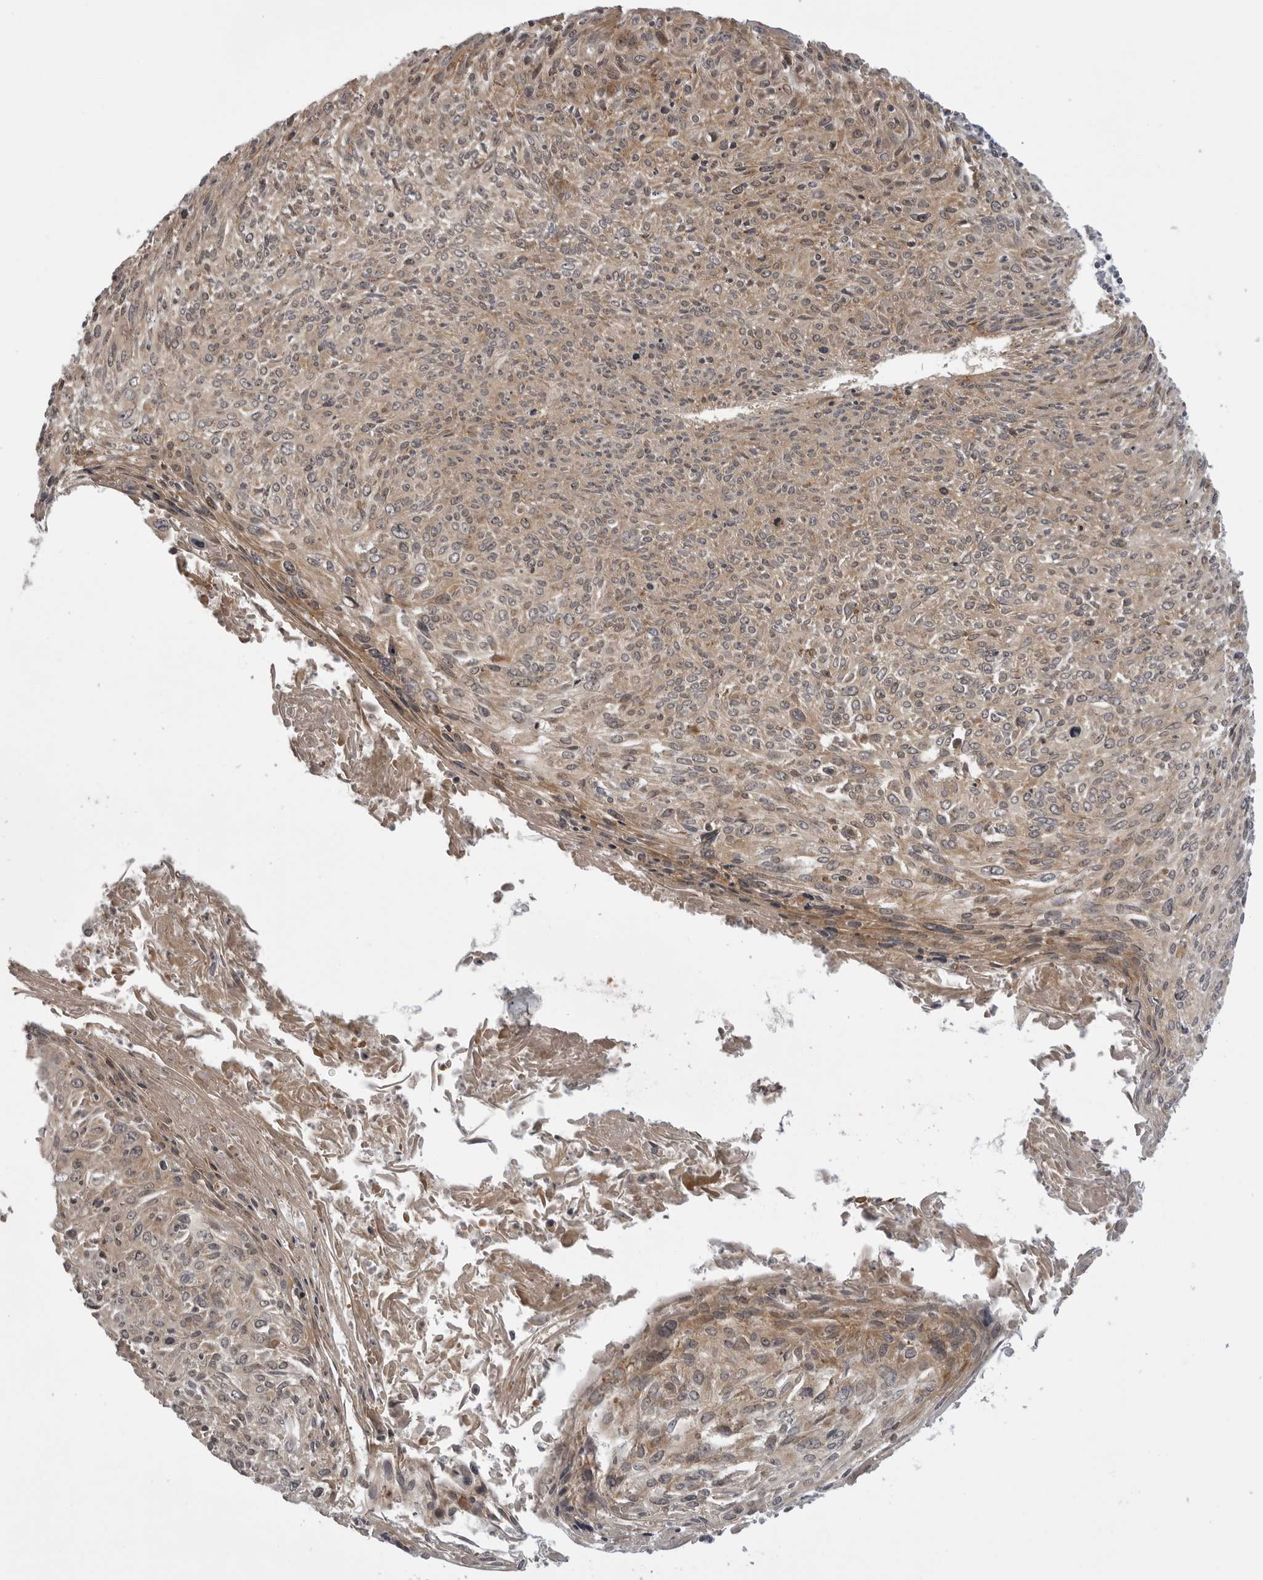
{"staining": {"intensity": "weak", "quantity": ">75%", "location": "cytoplasmic/membranous"}, "tissue": "cervical cancer", "cell_type": "Tumor cells", "image_type": "cancer", "snomed": [{"axis": "morphology", "description": "Squamous cell carcinoma, NOS"}, {"axis": "topography", "description": "Cervix"}], "caption": "A photomicrograph of cervical cancer stained for a protein shows weak cytoplasmic/membranous brown staining in tumor cells.", "gene": "LRRC45", "patient": {"sex": "female", "age": 51}}